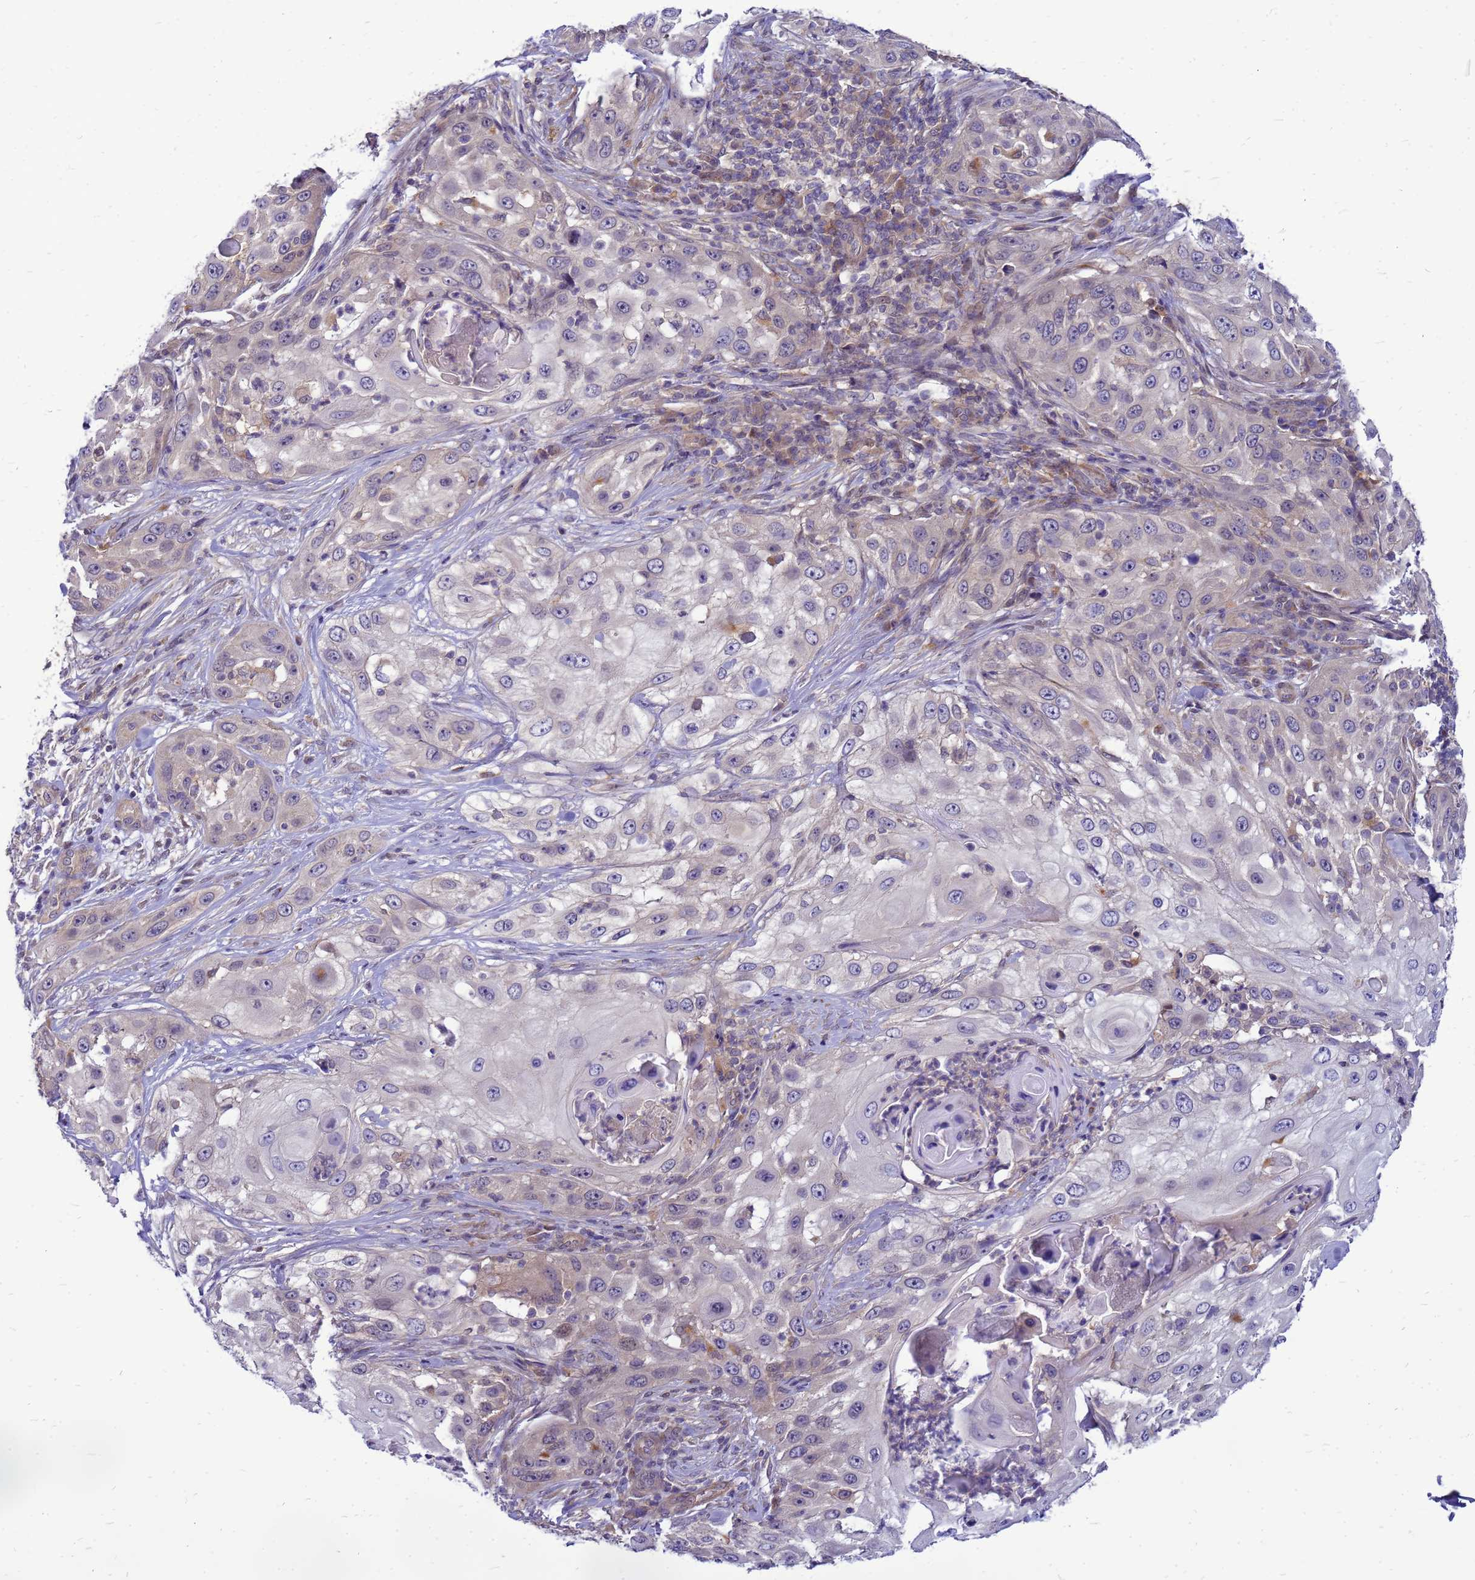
{"staining": {"intensity": "negative", "quantity": "none", "location": "none"}, "tissue": "skin cancer", "cell_type": "Tumor cells", "image_type": "cancer", "snomed": [{"axis": "morphology", "description": "Squamous cell carcinoma, NOS"}, {"axis": "topography", "description": "Skin"}], "caption": "An image of skin squamous cell carcinoma stained for a protein displays no brown staining in tumor cells.", "gene": "ENOPH1", "patient": {"sex": "female", "age": 44}}